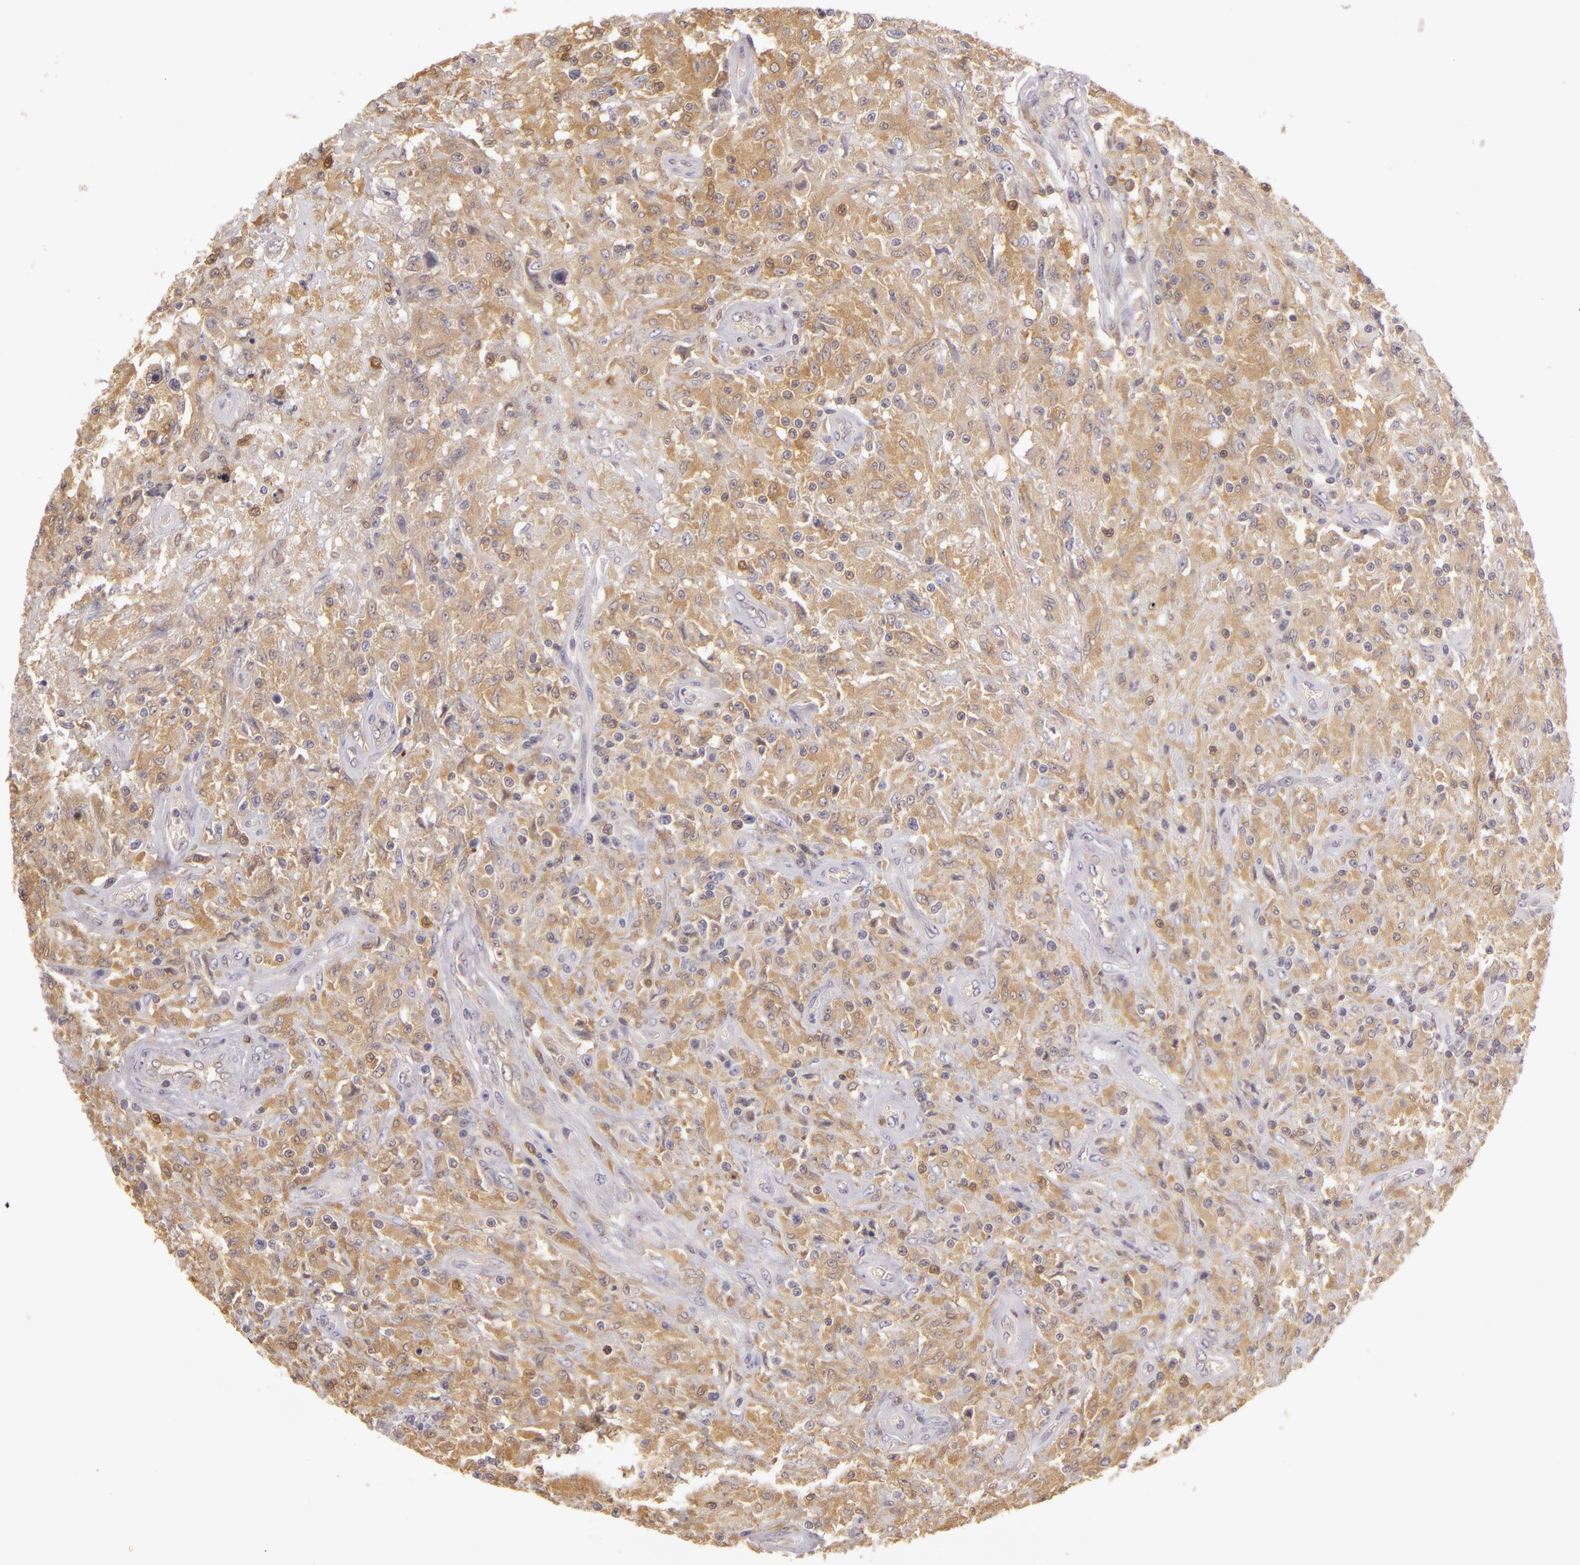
{"staining": {"intensity": "weak", "quantity": ">75%", "location": "cytoplasmic/membranous"}, "tissue": "testis cancer", "cell_type": "Tumor cells", "image_type": "cancer", "snomed": [{"axis": "morphology", "description": "Seminoma, NOS"}, {"axis": "topography", "description": "Testis"}], "caption": "This micrograph reveals IHC staining of human testis cancer (seminoma), with low weak cytoplasmic/membranous expression in approximately >75% of tumor cells.", "gene": "GNPDA1", "patient": {"sex": "male", "age": 34}}